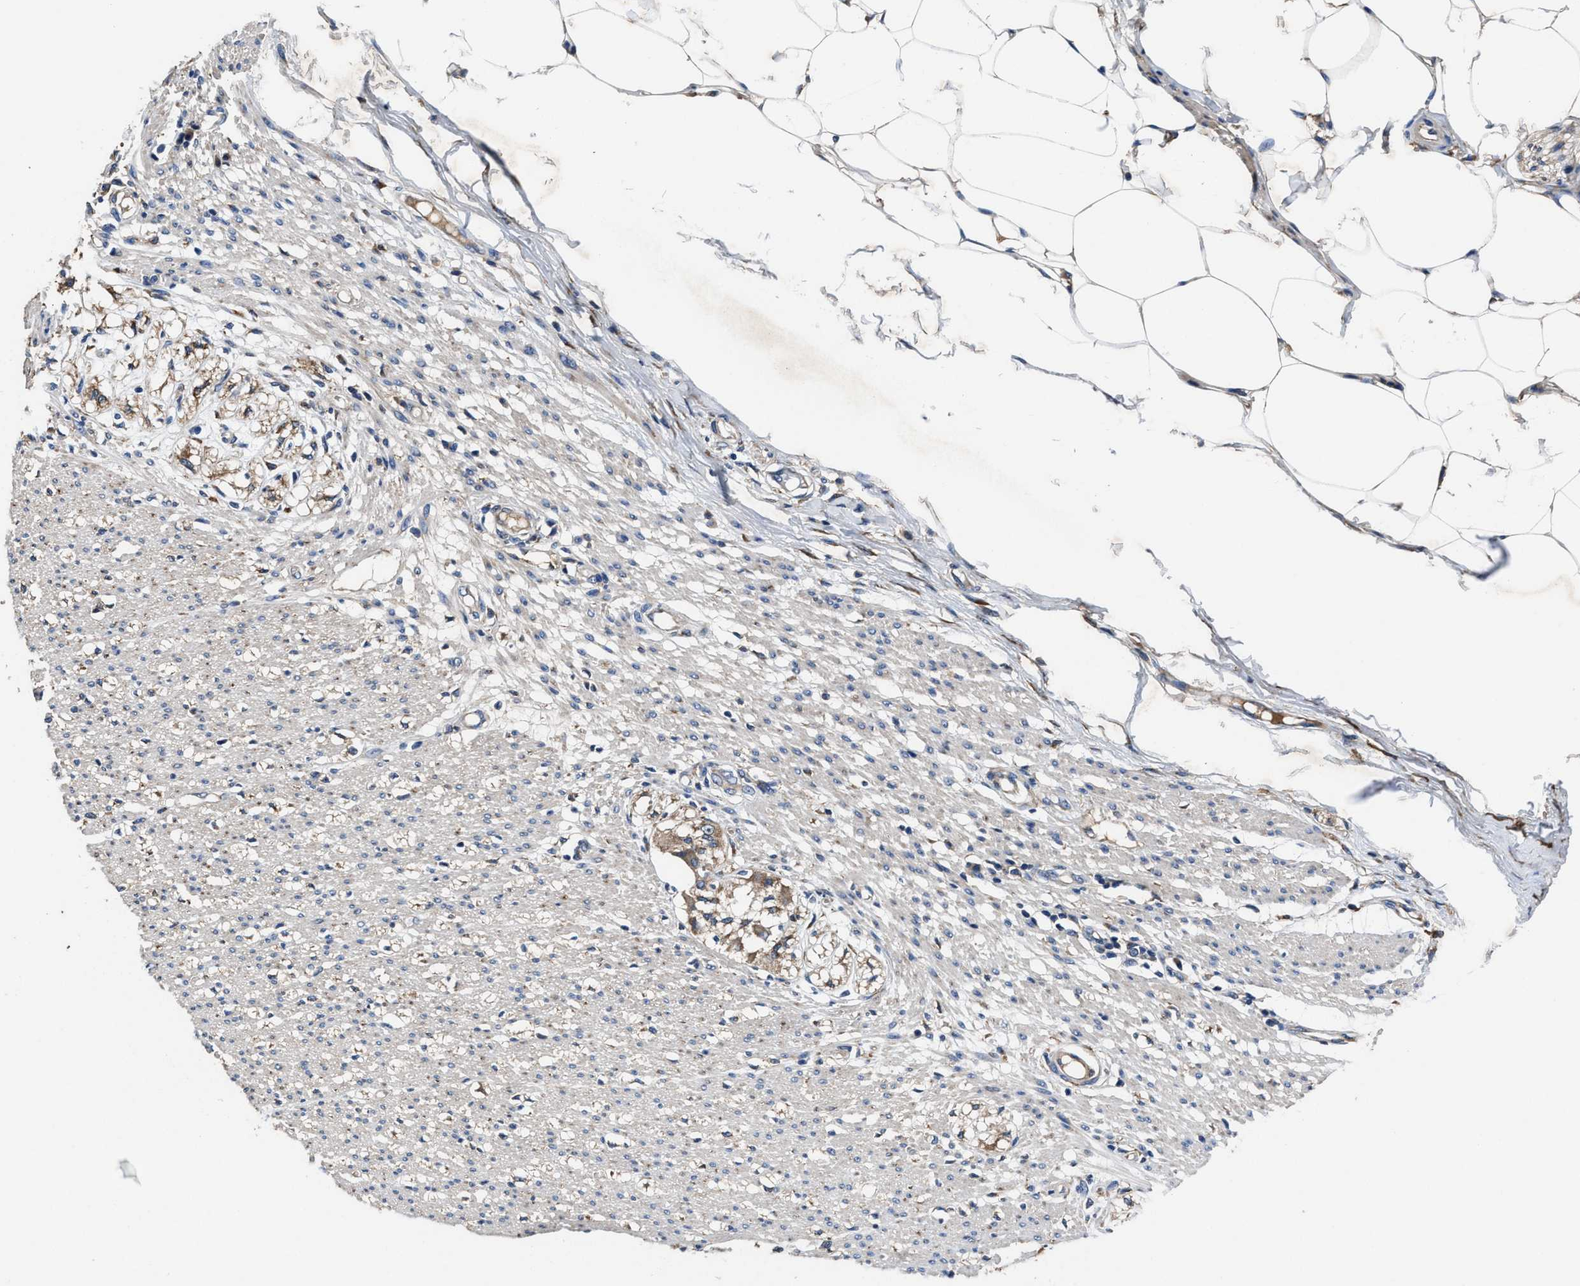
{"staining": {"intensity": "weak", "quantity": "<25%", "location": "cytoplasmic/membranous"}, "tissue": "smooth muscle", "cell_type": "Smooth muscle cells", "image_type": "normal", "snomed": [{"axis": "morphology", "description": "Normal tissue, NOS"}, {"axis": "morphology", "description": "Adenocarcinoma, NOS"}, {"axis": "topography", "description": "Colon"}, {"axis": "topography", "description": "Peripheral nerve tissue"}], "caption": "Immunohistochemistry (IHC) histopathology image of unremarkable human smooth muscle stained for a protein (brown), which displays no staining in smooth muscle cells.", "gene": "IDNK", "patient": {"sex": "male", "age": 14}}